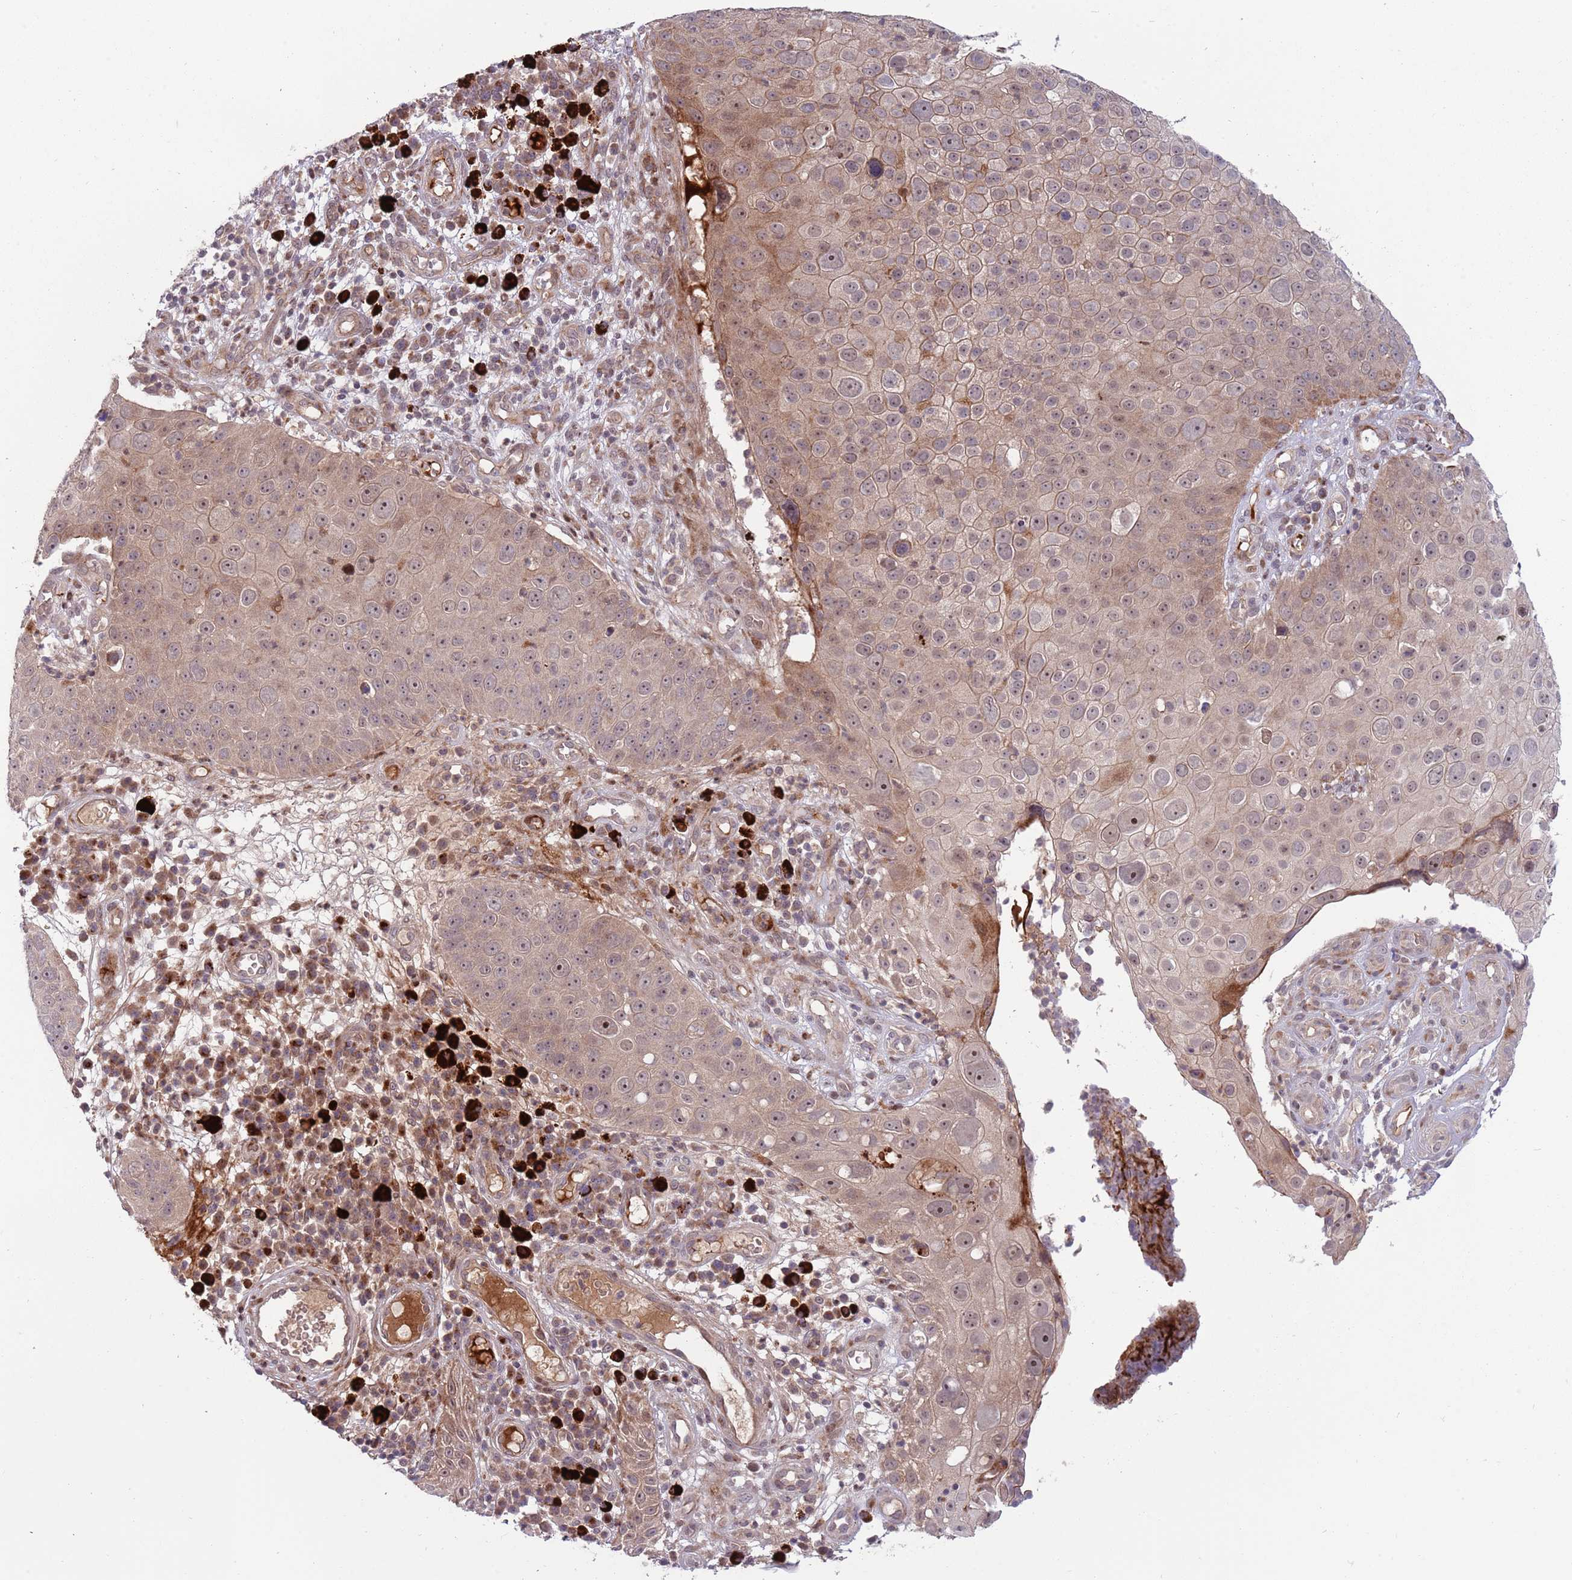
{"staining": {"intensity": "weak", "quantity": ">75%", "location": "cytoplasmic/membranous,nuclear"}, "tissue": "skin cancer", "cell_type": "Tumor cells", "image_type": "cancer", "snomed": [{"axis": "morphology", "description": "Squamous cell carcinoma, NOS"}, {"axis": "topography", "description": "Skin"}], "caption": "Human squamous cell carcinoma (skin) stained with a brown dye shows weak cytoplasmic/membranous and nuclear positive staining in about >75% of tumor cells.", "gene": "NT5DC4", "patient": {"sex": "male", "age": 71}}